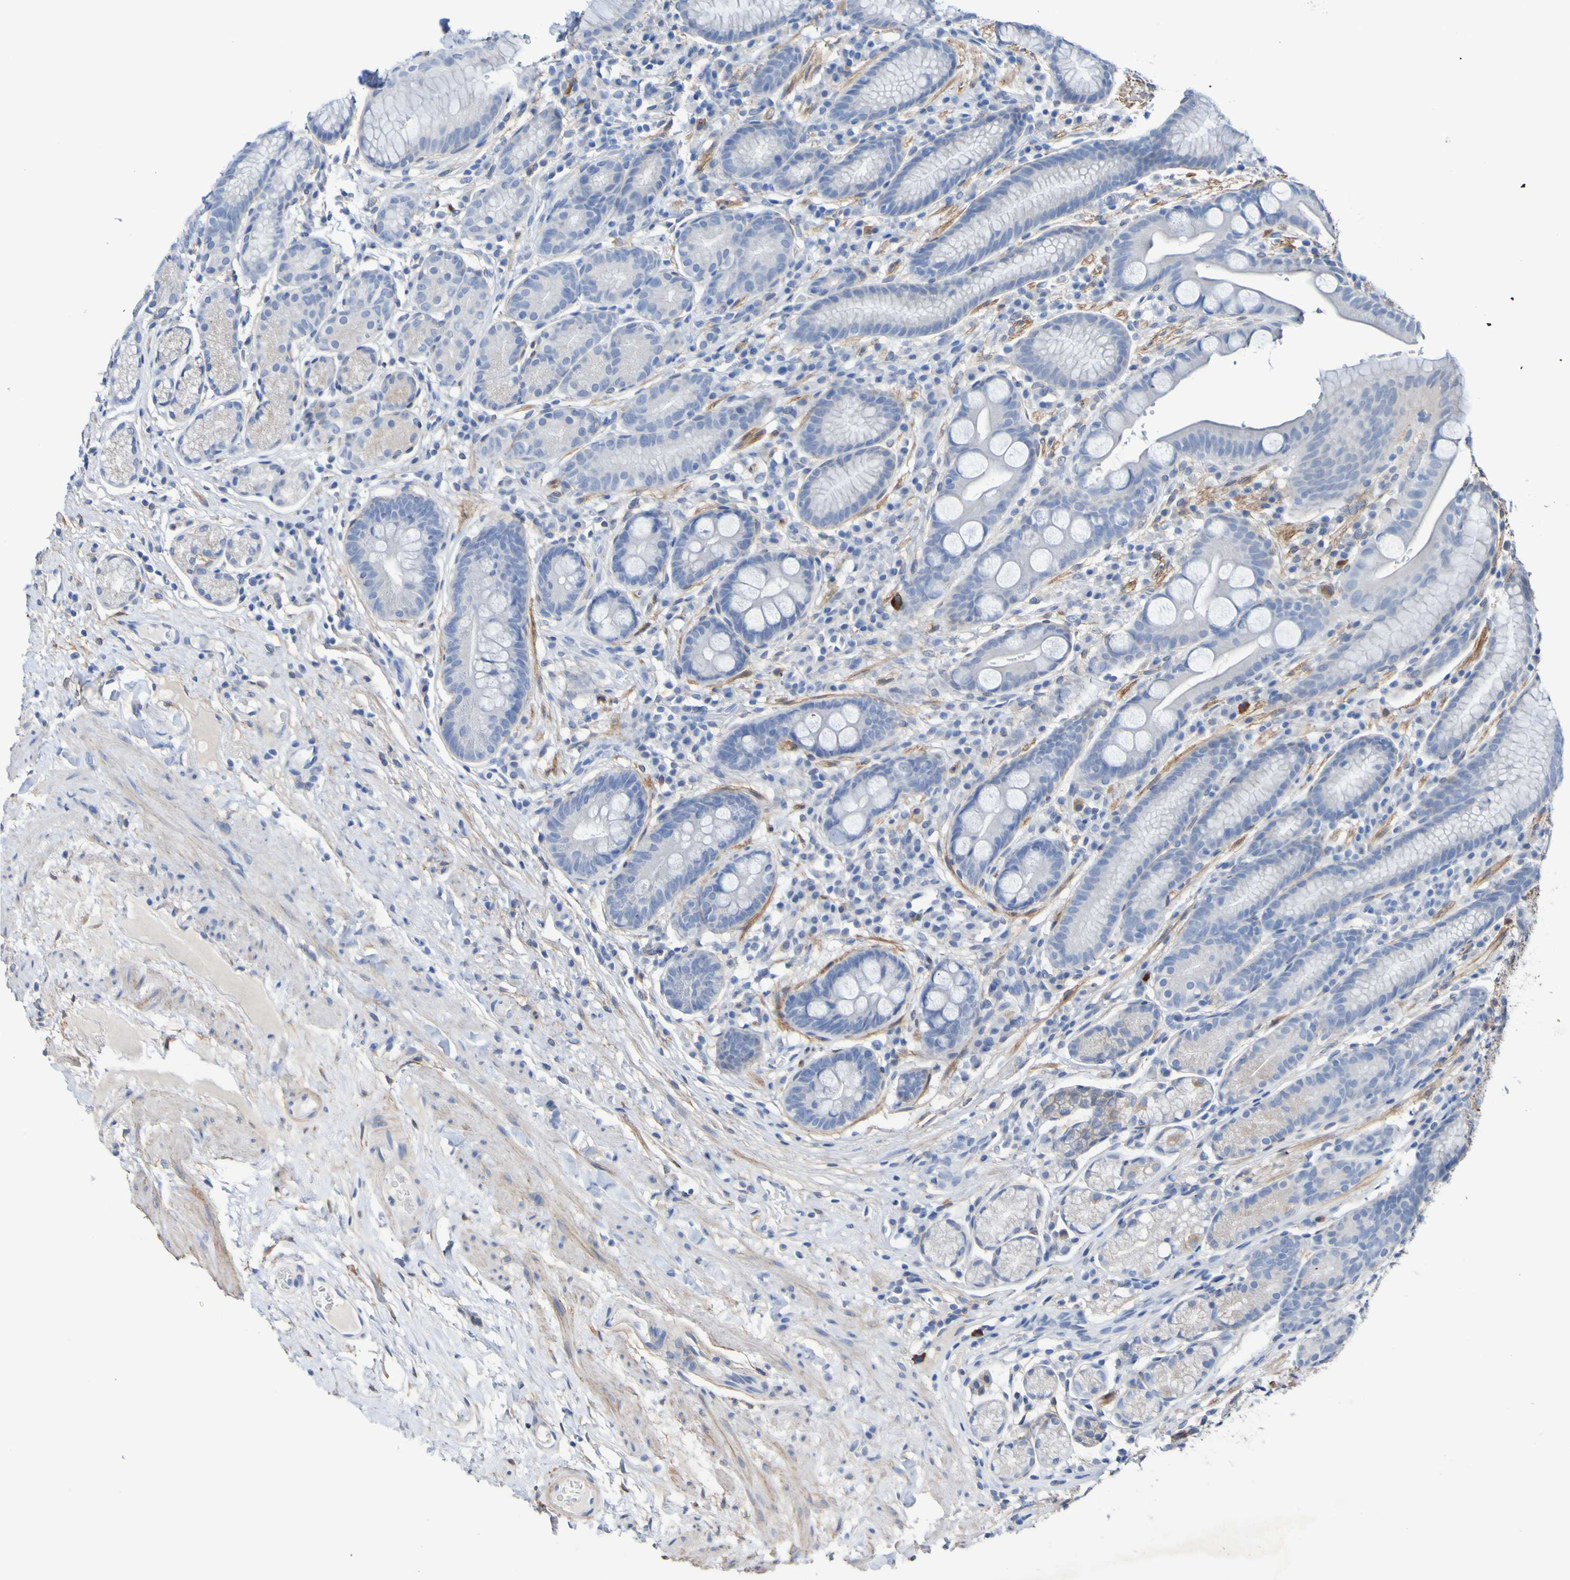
{"staining": {"intensity": "weak", "quantity": "<25%", "location": "cytoplasmic/membranous"}, "tissue": "stomach", "cell_type": "Glandular cells", "image_type": "normal", "snomed": [{"axis": "morphology", "description": "Normal tissue, NOS"}, {"axis": "topography", "description": "Stomach, lower"}], "caption": "Immunohistochemistry (IHC) photomicrograph of unremarkable stomach: human stomach stained with DAB (3,3'-diaminobenzidine) demonstrates no significant protein positivity in glandular cells. (DAB immunohistochemistry (IHC) with hematoxylin counter stain).", "gene": "SGCB", "patient": {"sex": "male", "age": 52}}